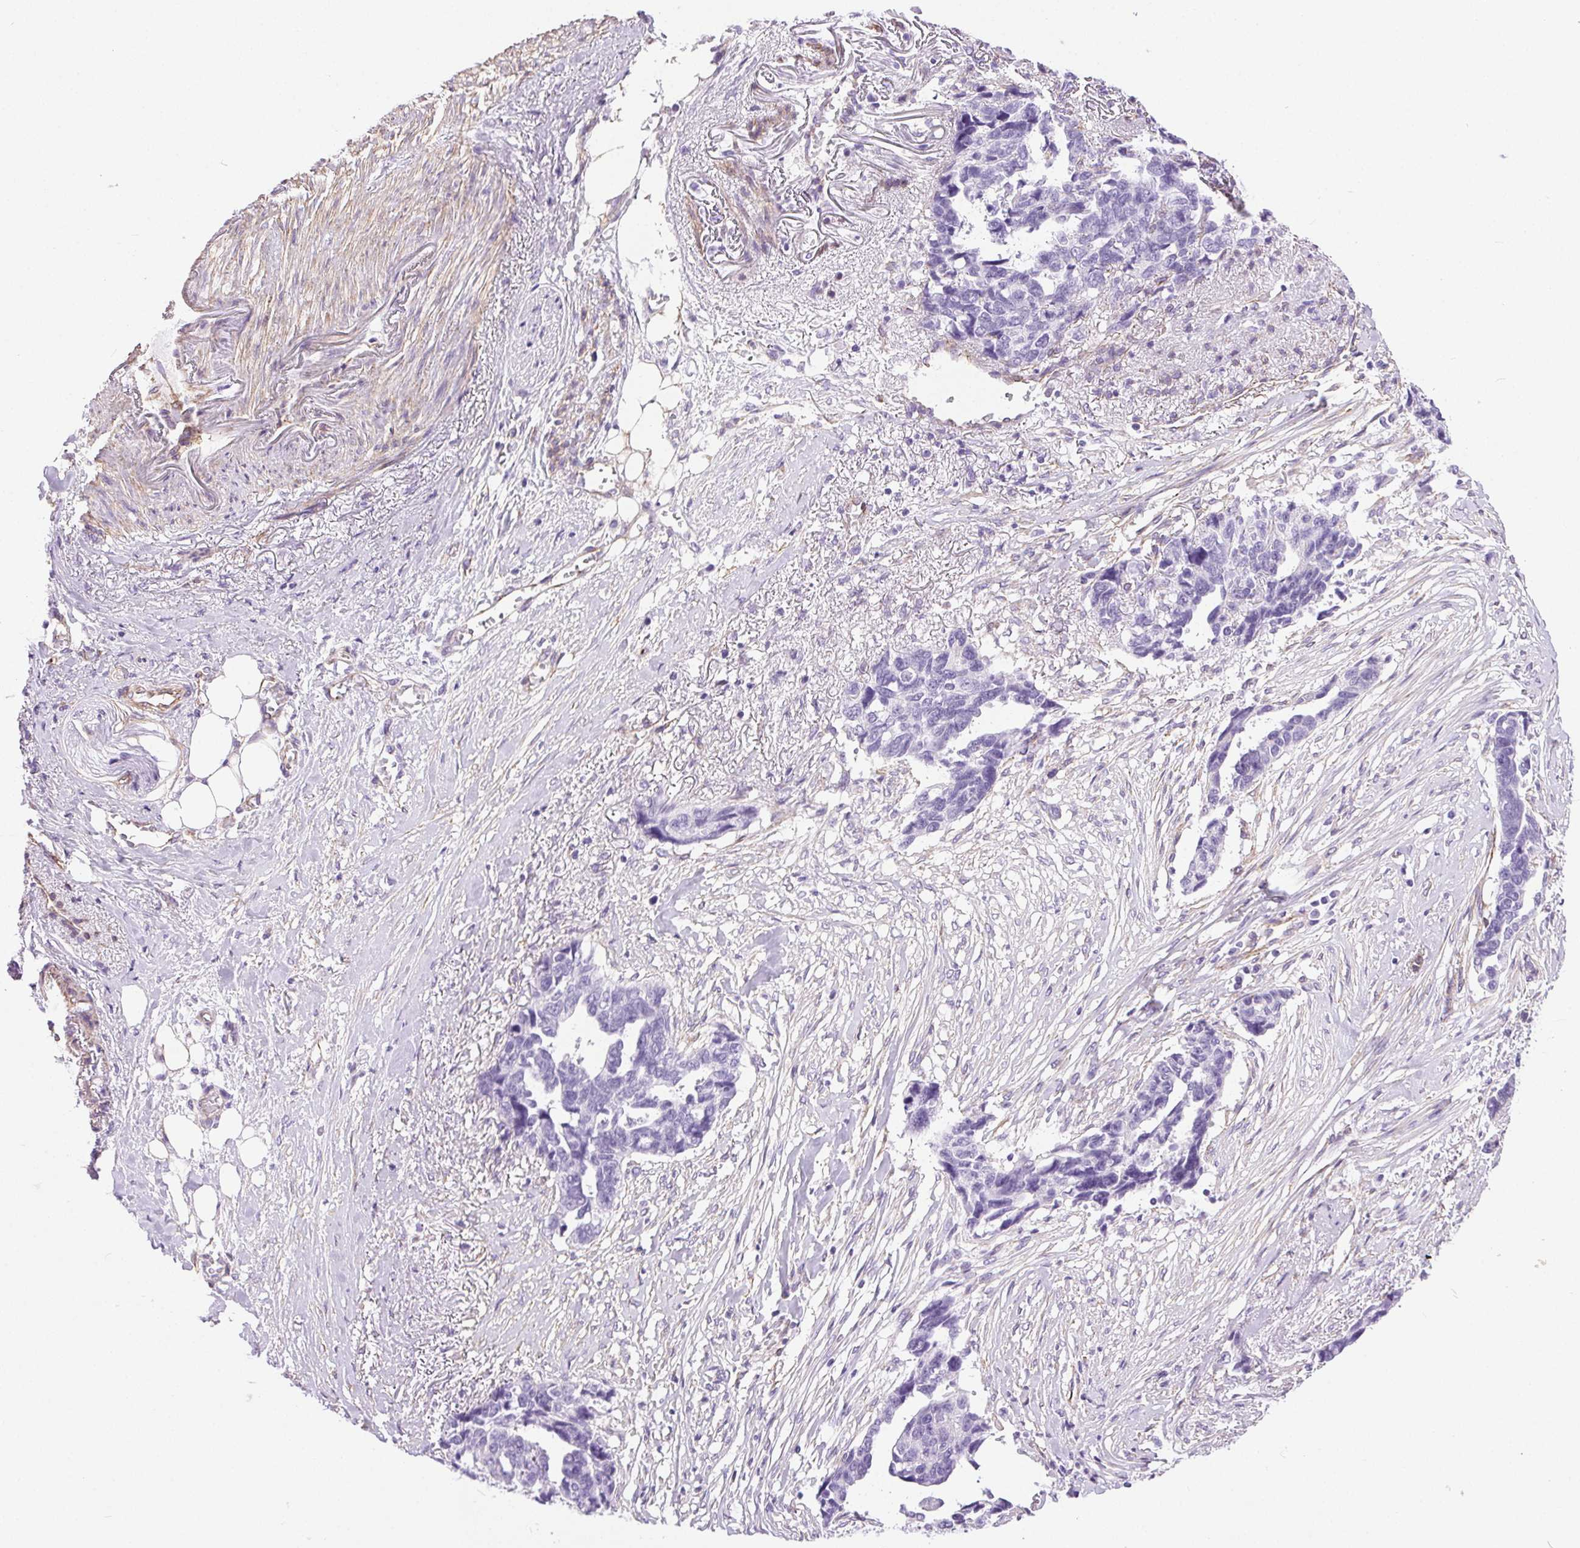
{"staining": {"intensity": "negative", "quantity": "none", "location": "none"}, "tissue": "ovarian cancer", "cell_type": "Tumor cells", "image_type": "cancer", "snomed": [{"axis": "morphology", "description": "Cystadenocarcinoma, serous, NOS"}, {"axis": "topography", "description": "Ovary"}], "caption": "Immunohistochemical staining of serous cystadenocarcinoma (ovarian) displays no significant positivity in tumor cells.", "gene": "SHCBP1L", "patient": {"sex": "female", "age": 69}}